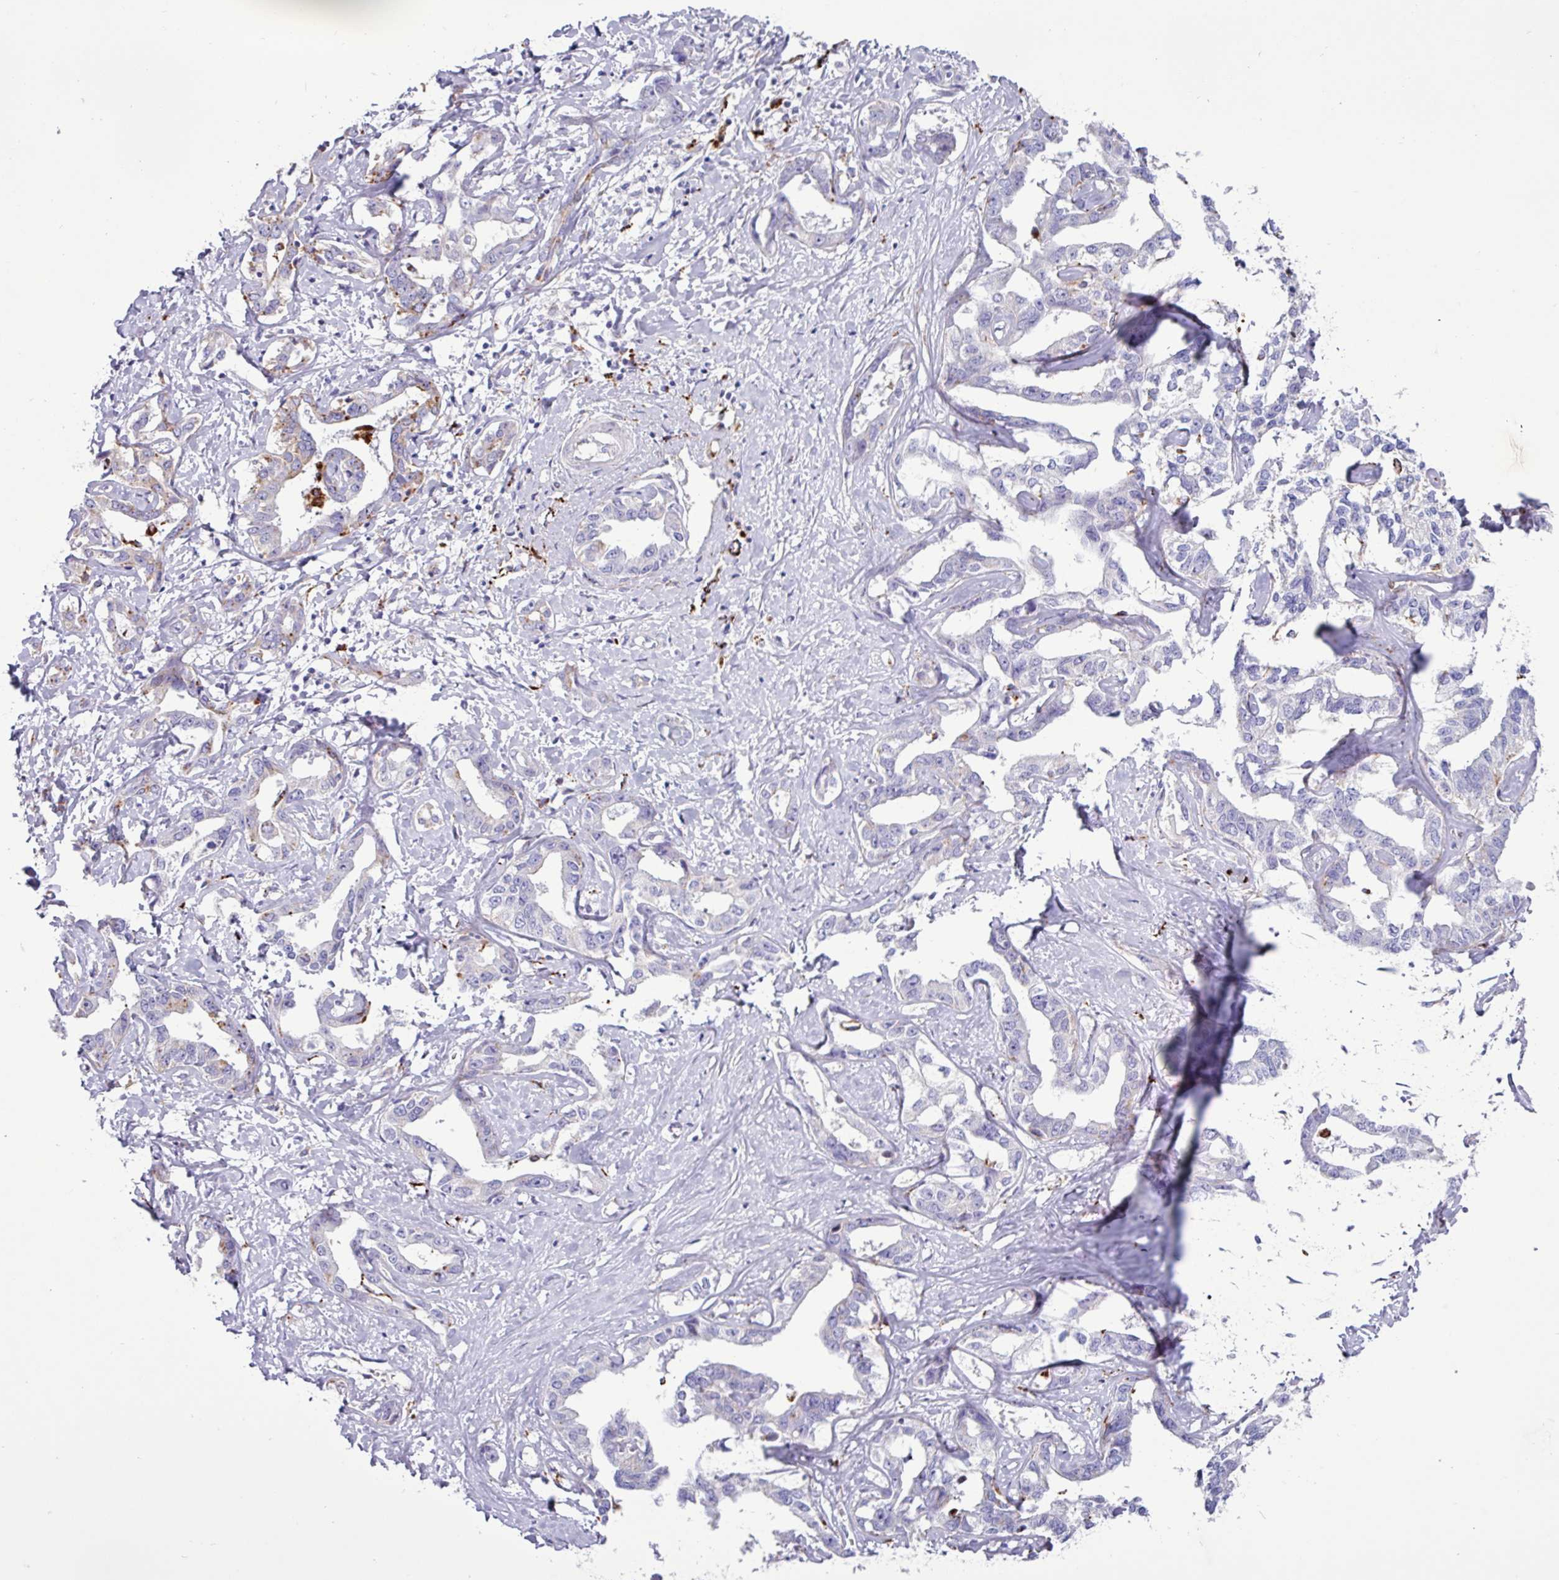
{"staining": {"intensity": "moderate", "quantity": "<25%", "location": "cytoplasmic/membranous"}, "tissue": "liver cancer", "cell_type": "Tumor cells", "image_type": "cancer", "snomed": [{"axis": "morphology", "description": "Cholangiocarcinoma"}, {"axis": "topography", "description": "Liver"}], "caption": "Protein staining of liver cancer tissue shows moderate cytoplasmic/membranous expression in about <25% of tumor cells.", "gene": "AMIGO2", "patient": {"sex": "male", "age": 59}}